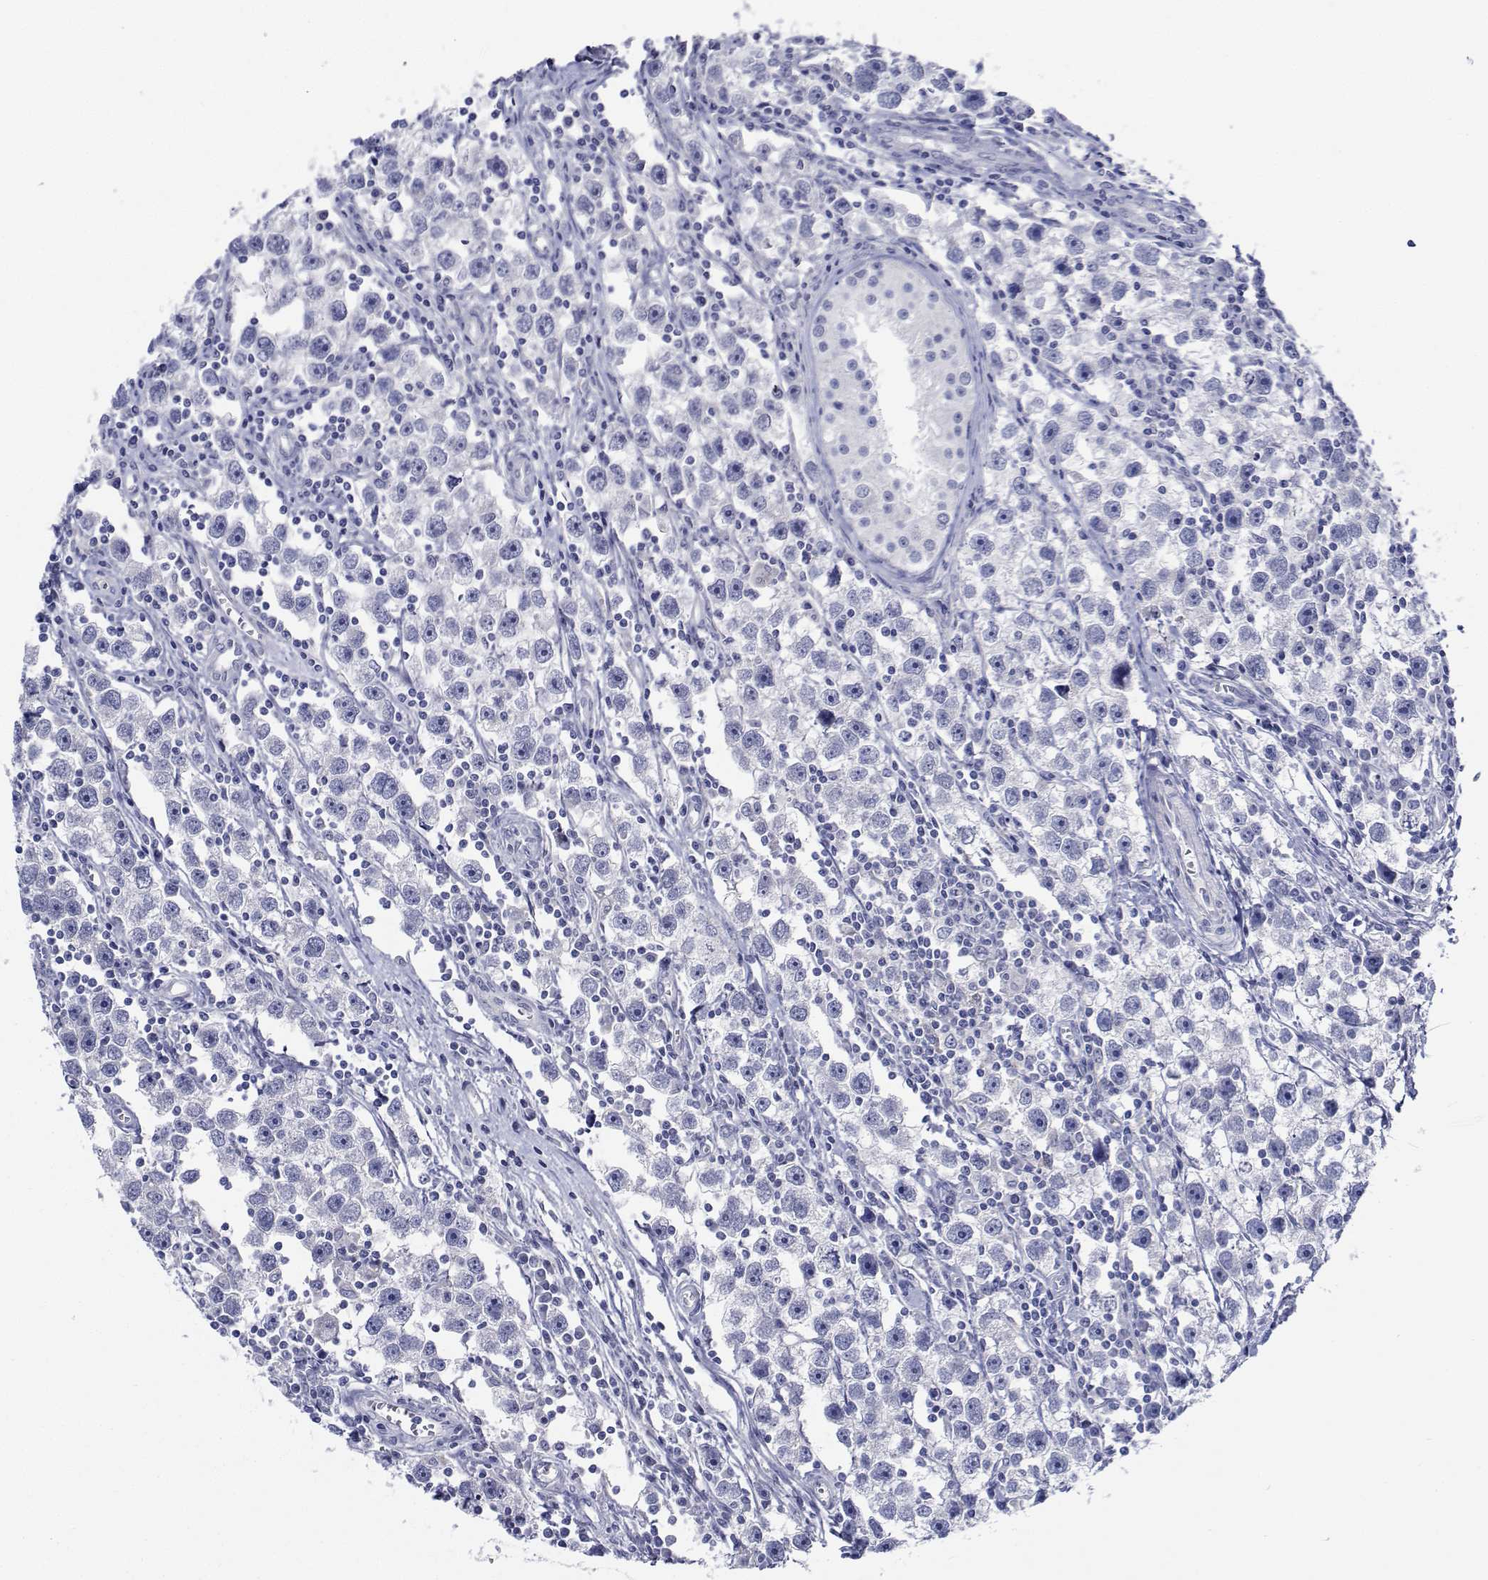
{"staining": {"intensity": "negative", "quantity": "none", "location": "none"}, "tissue": "testis cancer", "cell_type": "Tumor cells", "image_type": "cancer", "snomed": [{"axis": "morphology", "description": "Seminoma, NOS"}, {"axis": "topography", "description": "Testis"}], "caption": "Tumor cells show no significant staining in testis seminoma.", "gene": "CDHR3", "patient": {"sex": "male", "age": 30}}